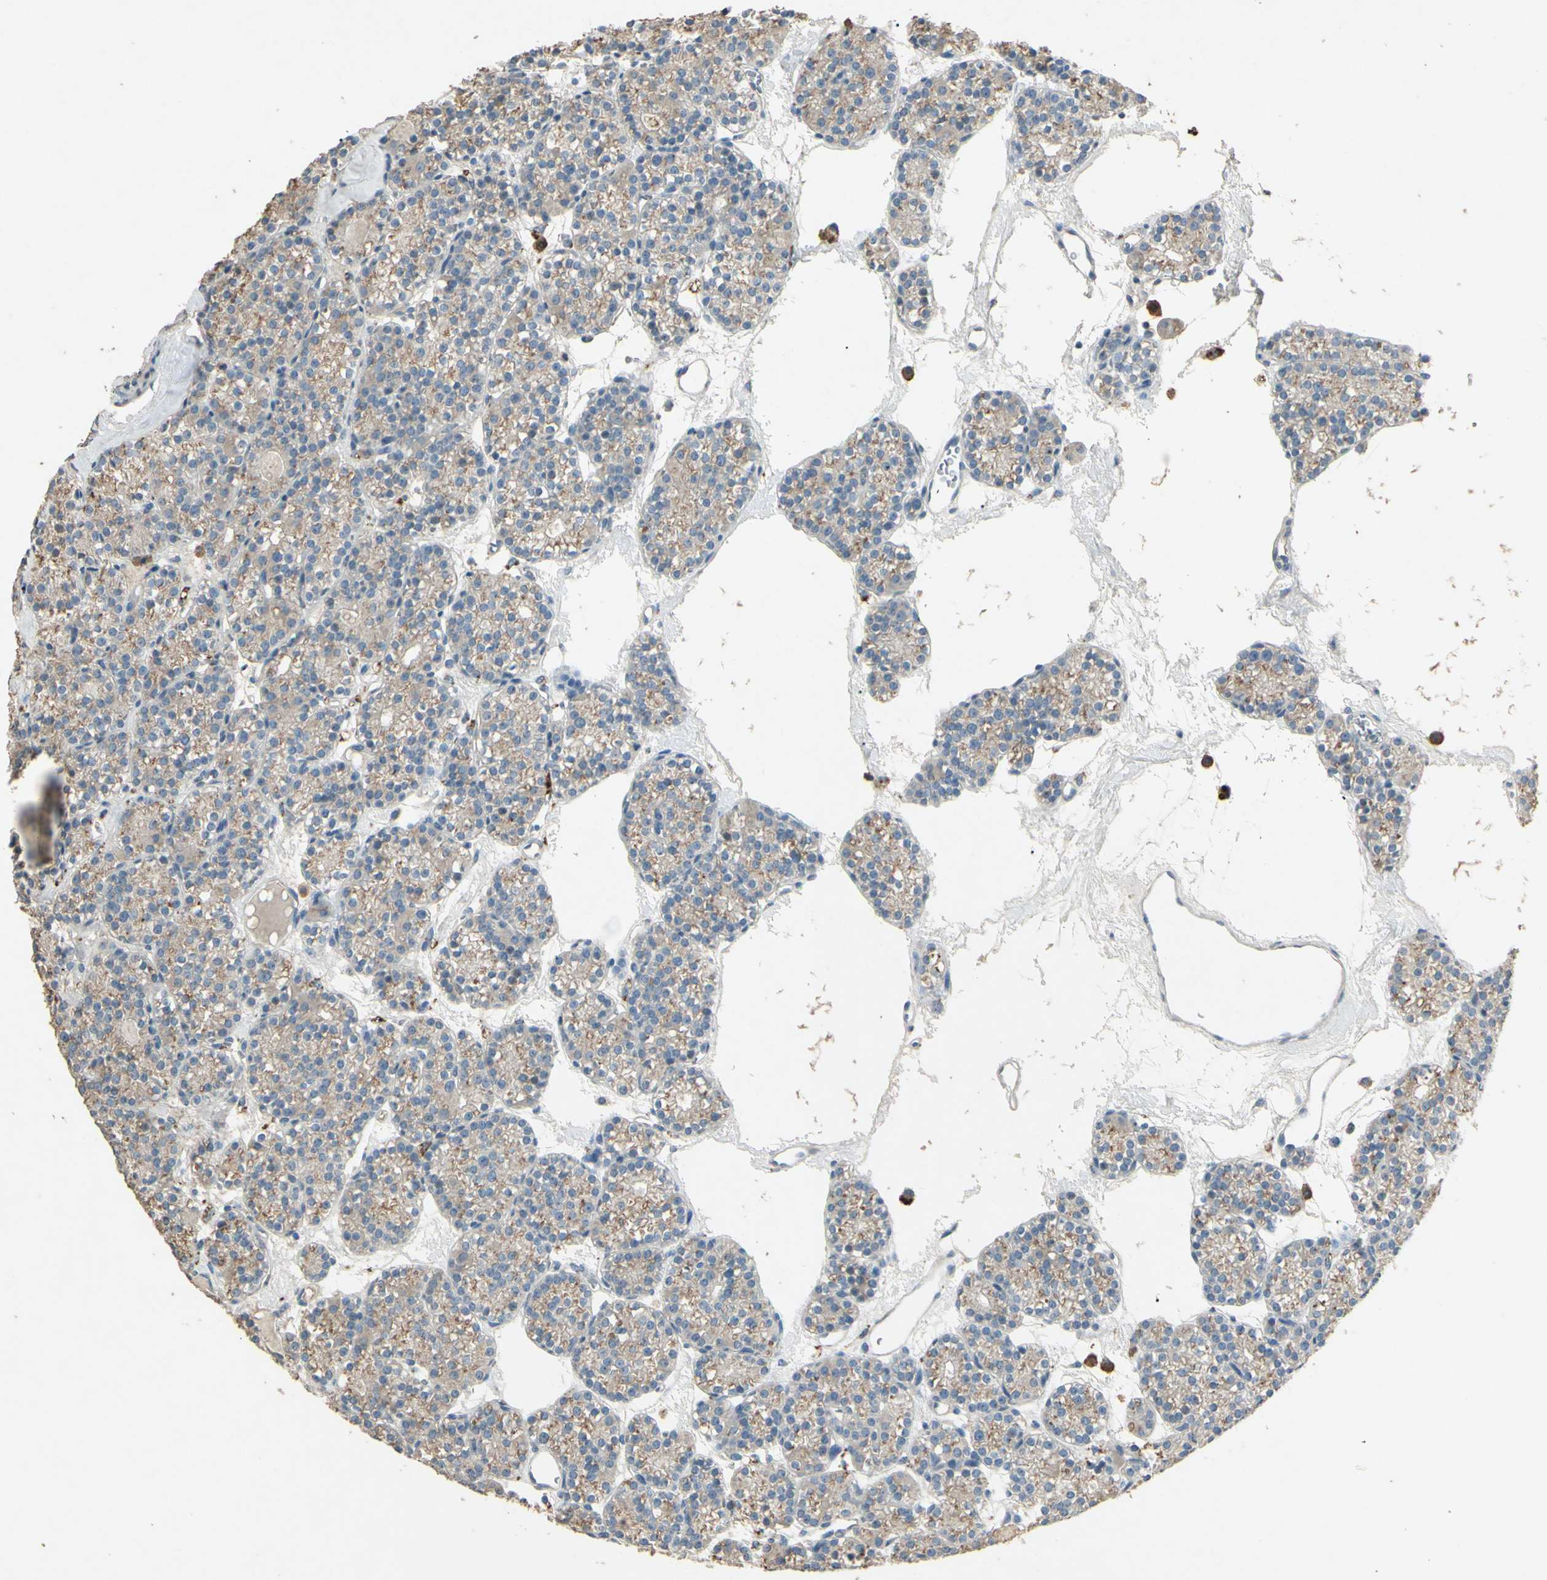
{"staining": {"intensity": "weak", "quantity": ">75%", "location": "cytoplasmic/membranous"}, "tissue": "parathyroid gland", "cell_type": "Glandular cells", "image_type": "normal", "snomed": [{"axis": "morphology", "description": "Normal tissue, NOS"}, {"axis": "topography", "description": "Parathyroid gland"}], "caption": "DAB (3,3'-diaminobenzidine) immunohistochemical staining of benign human parathyroid gland shows weak cytoplasmic/membranous protein positivity in about >75% of glandular cells. The protein of interest is shown in brown color, while the nuclei are stained blue.", "gene": "TIMM21", "patient": {"sex": "female", "age": 64}}